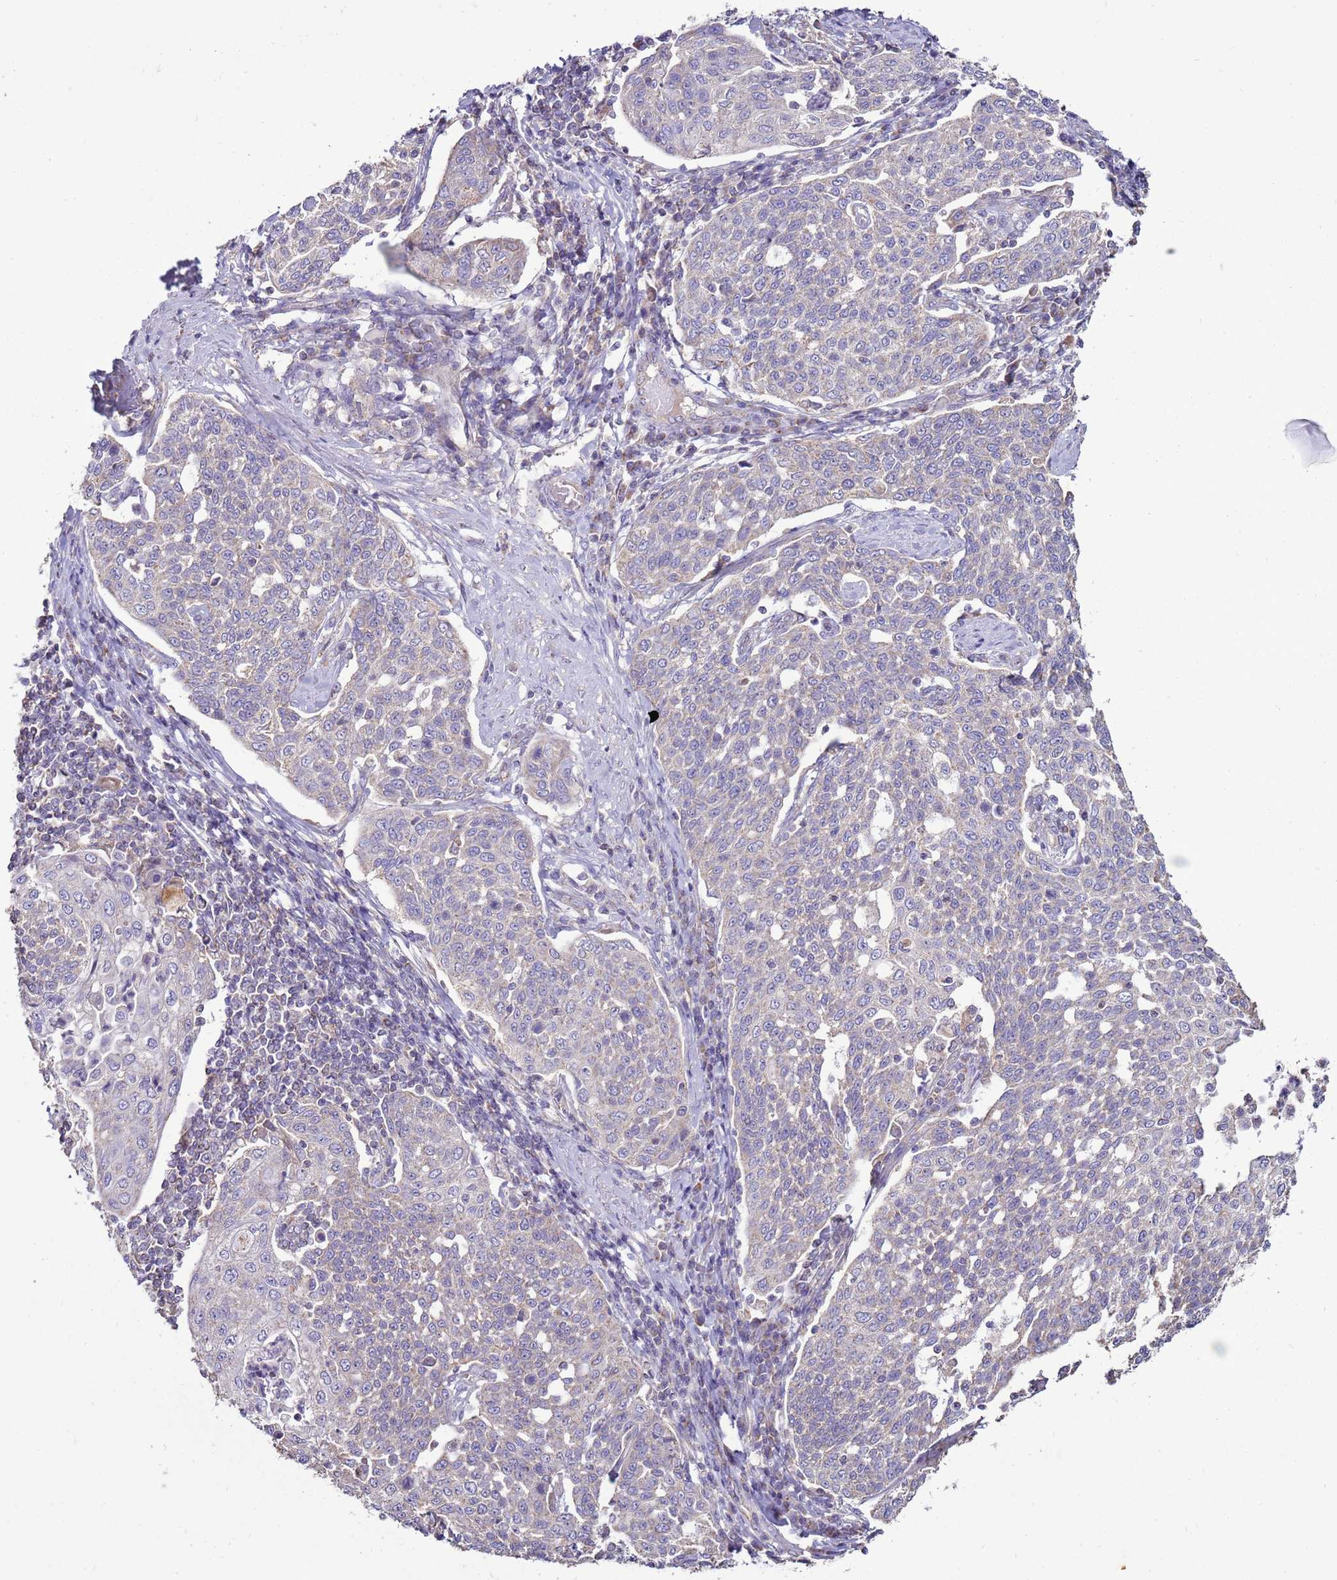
{"staining": {"intensity": "negative", "quantity": "none", "location": "none"}, "tissue": "cervical cancer", "cell_type": "Tumor cells", "image_type": "cancer", "snomed": [{"axis": "morphology", "description": "Squamous cell carcinoma, NOS"}, {"axis": "topography", "description": "Cervix"}], "caption": "Cervical squamous cell carcinoma stained for a protein using immunohistochemistry displays no expression tumor cells.", "gene": "TRAPPC4", "patient": {"sex": "female", "age": 34}}